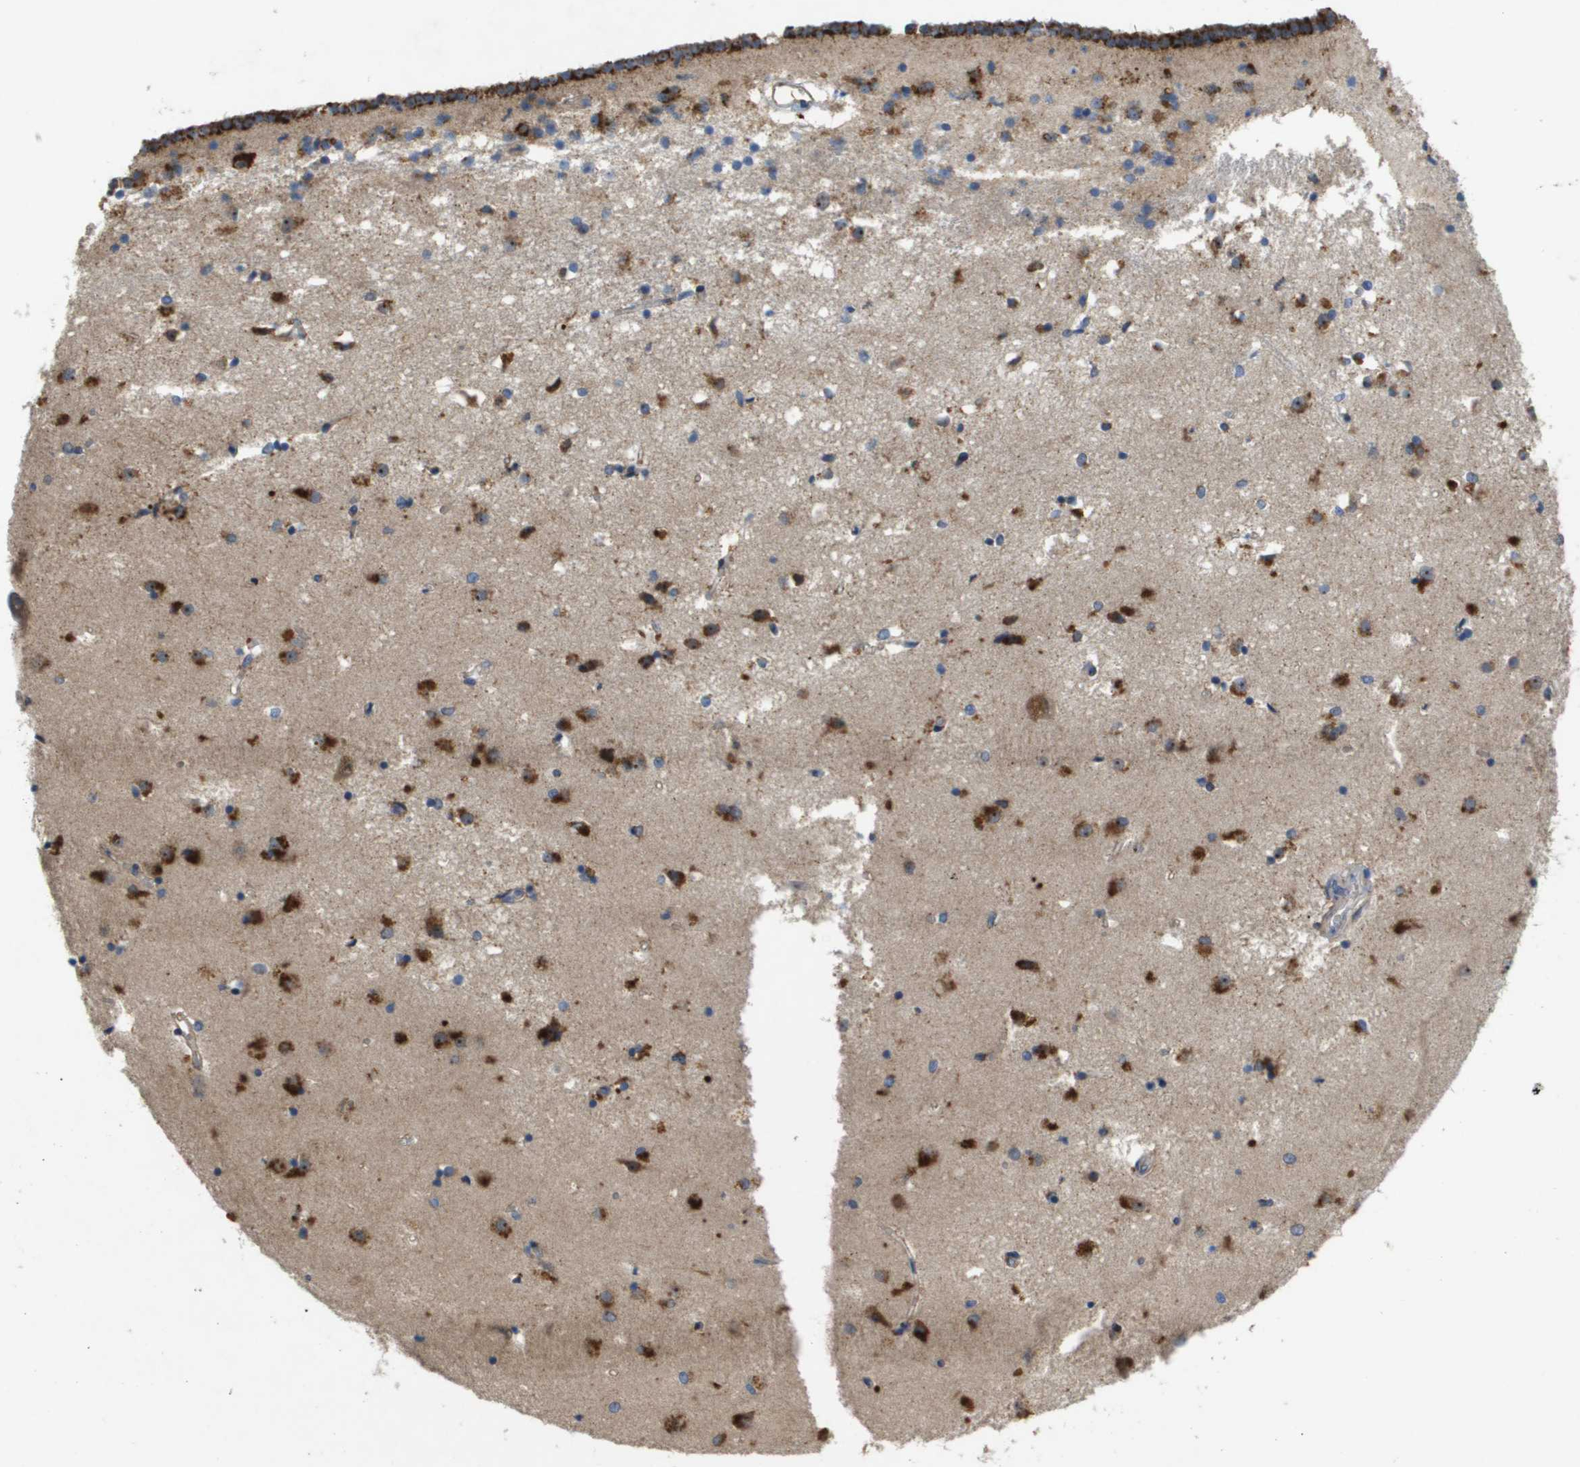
{"staining": {"intensity": "weak", "quantity": "<25%", "location": "cytoplasmic/membranous"}, "tissue": "caudate", "cell_type": "Glial cells", "image_type": "normal", "snomed": [{"axis": "morphology", "description": "Normal tissue, NOS"}, {"axis": "topography", "description": "Lateral ventricle wall"}], "caption": "IHC photomicrograph of unremarkable caudate stained for a protein (brown), which displays no expression in glial cells.", "gene": "B3GNT5", "patient": {"sex": "male", "age": 45}}